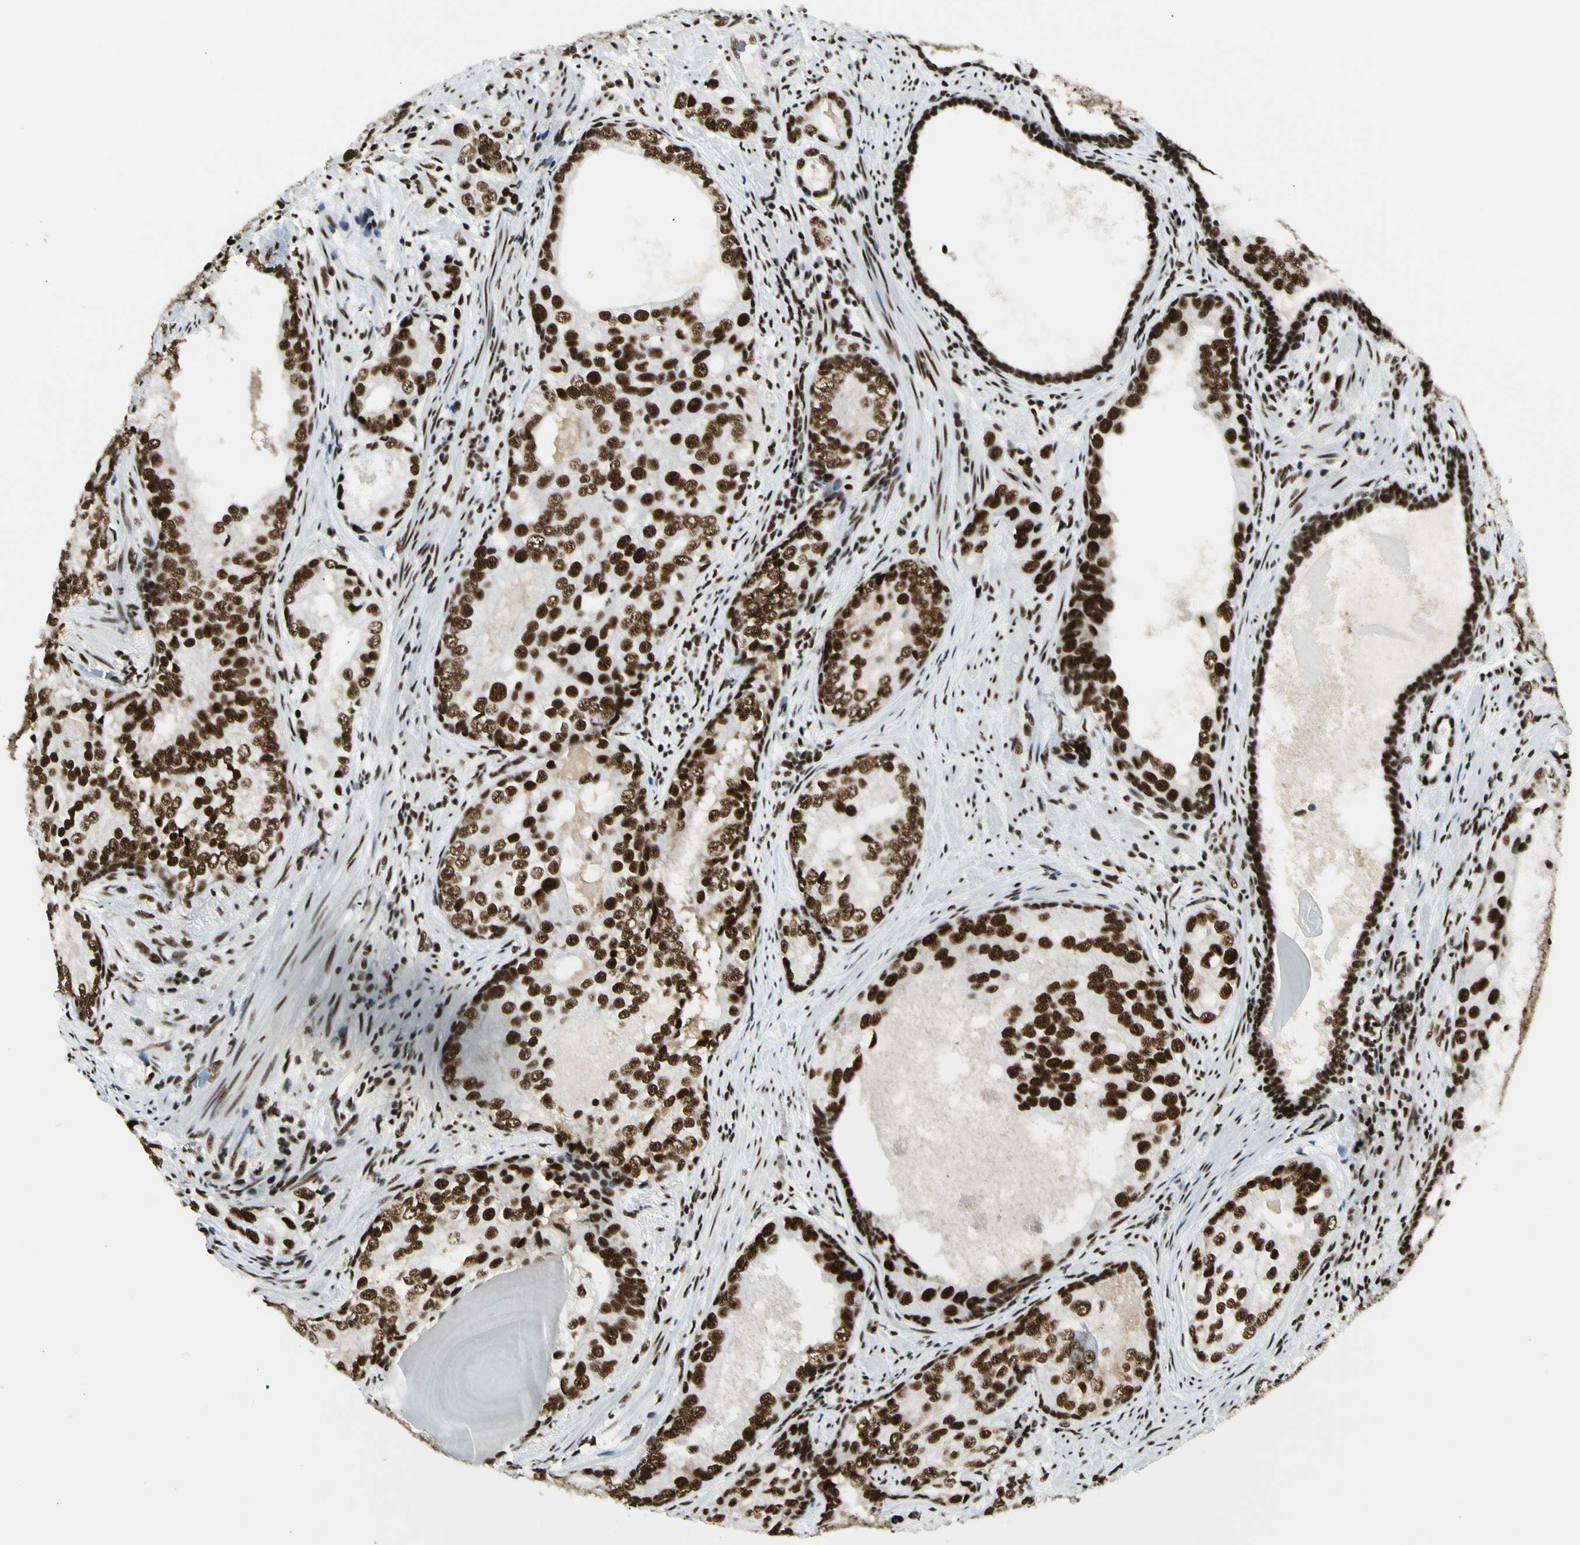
{"staining": {"intensity": "strong", "quantity": ">75%", "location": "nuclear"}, "tissue": "prostate cancer", "cell_type": "Tumor cells", "image_type": "cancer", "snomed": [{"axis": "morphology", "description": "Adenocarcinoma, High grade"}, {"axis": "topography", "description": "Prostate"}], "caption": "Prostate cancer (adenocarcinoma (high-grade)) stained with a protein marker reveals strong staining in tumor cells.", "gene": "CCAR1", "patient": {"sex": "male", "age": 66}}